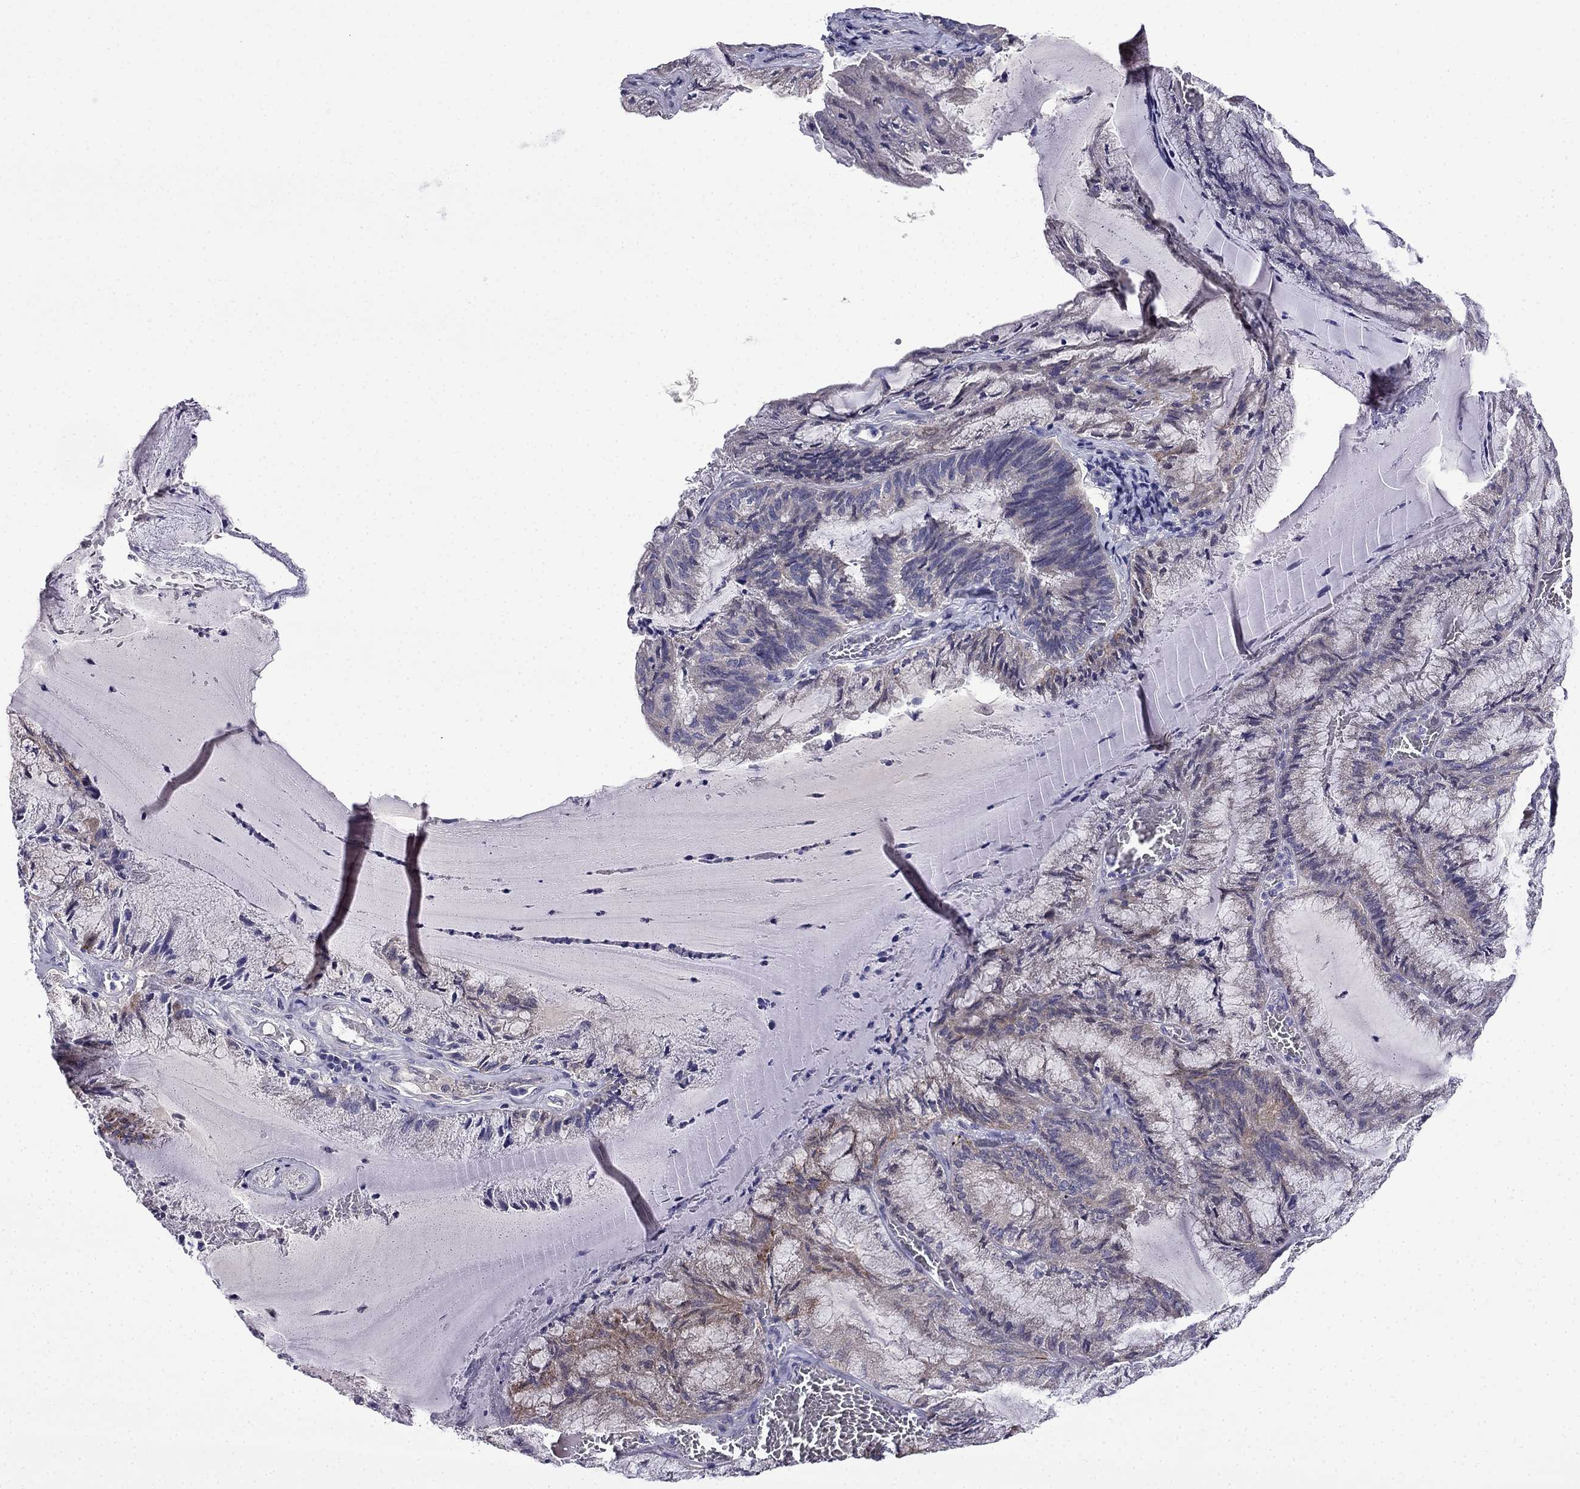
{"staining": {"intensity": "moderate", "quantity": "<25%", "location": "cytoplasmic/membranous"}, "tissue": "endometrial cancer", "cell_type": "Tumor cells", "image_type": "cancer", "snomed": [{"axis": "morphology", "description": "Carcinoma, NOS"}, {"axis": "topography", "description": "Endometrium"}], "caption": "DAB (3,3'-diaminobenzidine) immunohistochemical staining of human endometrial carcinoma demonstrates moderate cytoplasmic/membranous protein staining in about <25% of tumor cells.", "gene": "PI16", "patient": {"sex": "female", "age": 62}}